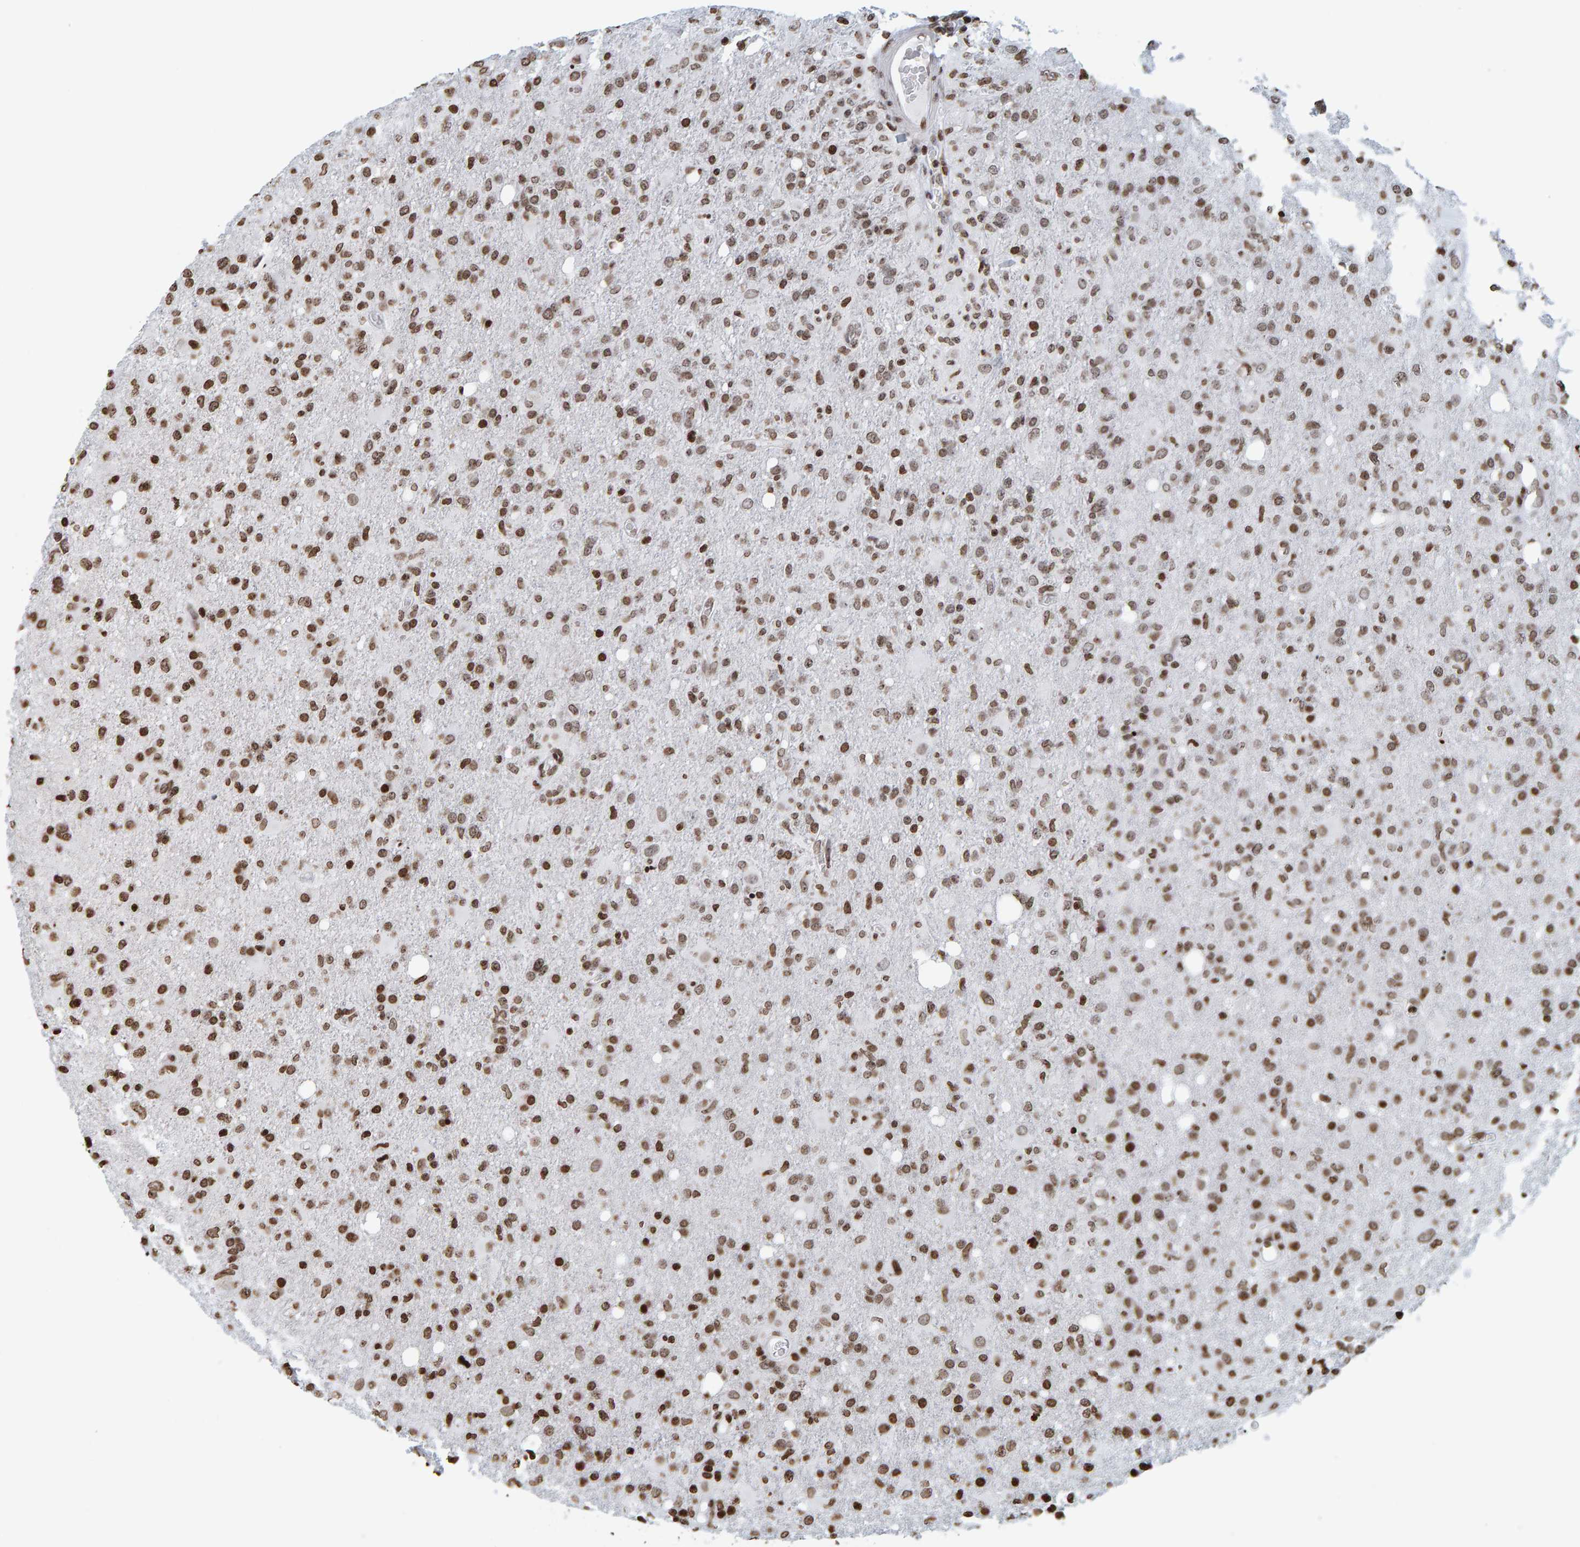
{"staining": {"intensity": "moderate", "quantity": ">75%", "location": "nuclear"}, "tissue": "glioma", "cell_type": "Tumor cells", "image_type": "cancer", "snomed": [{"axis": "morphology", "description": "Glioma, malignant, High grade"}, {"axis": "topography", "description": "Brain"}], "caption": "Immunohistochemical staining of malignant glioma (high-grade) demonstrates moderate nuclear protein positivity in about >75% of tumor cells. Nuclei are stained in blue.", "gene": "BRF2", "patient": {"sex": "female", "age": 57}}